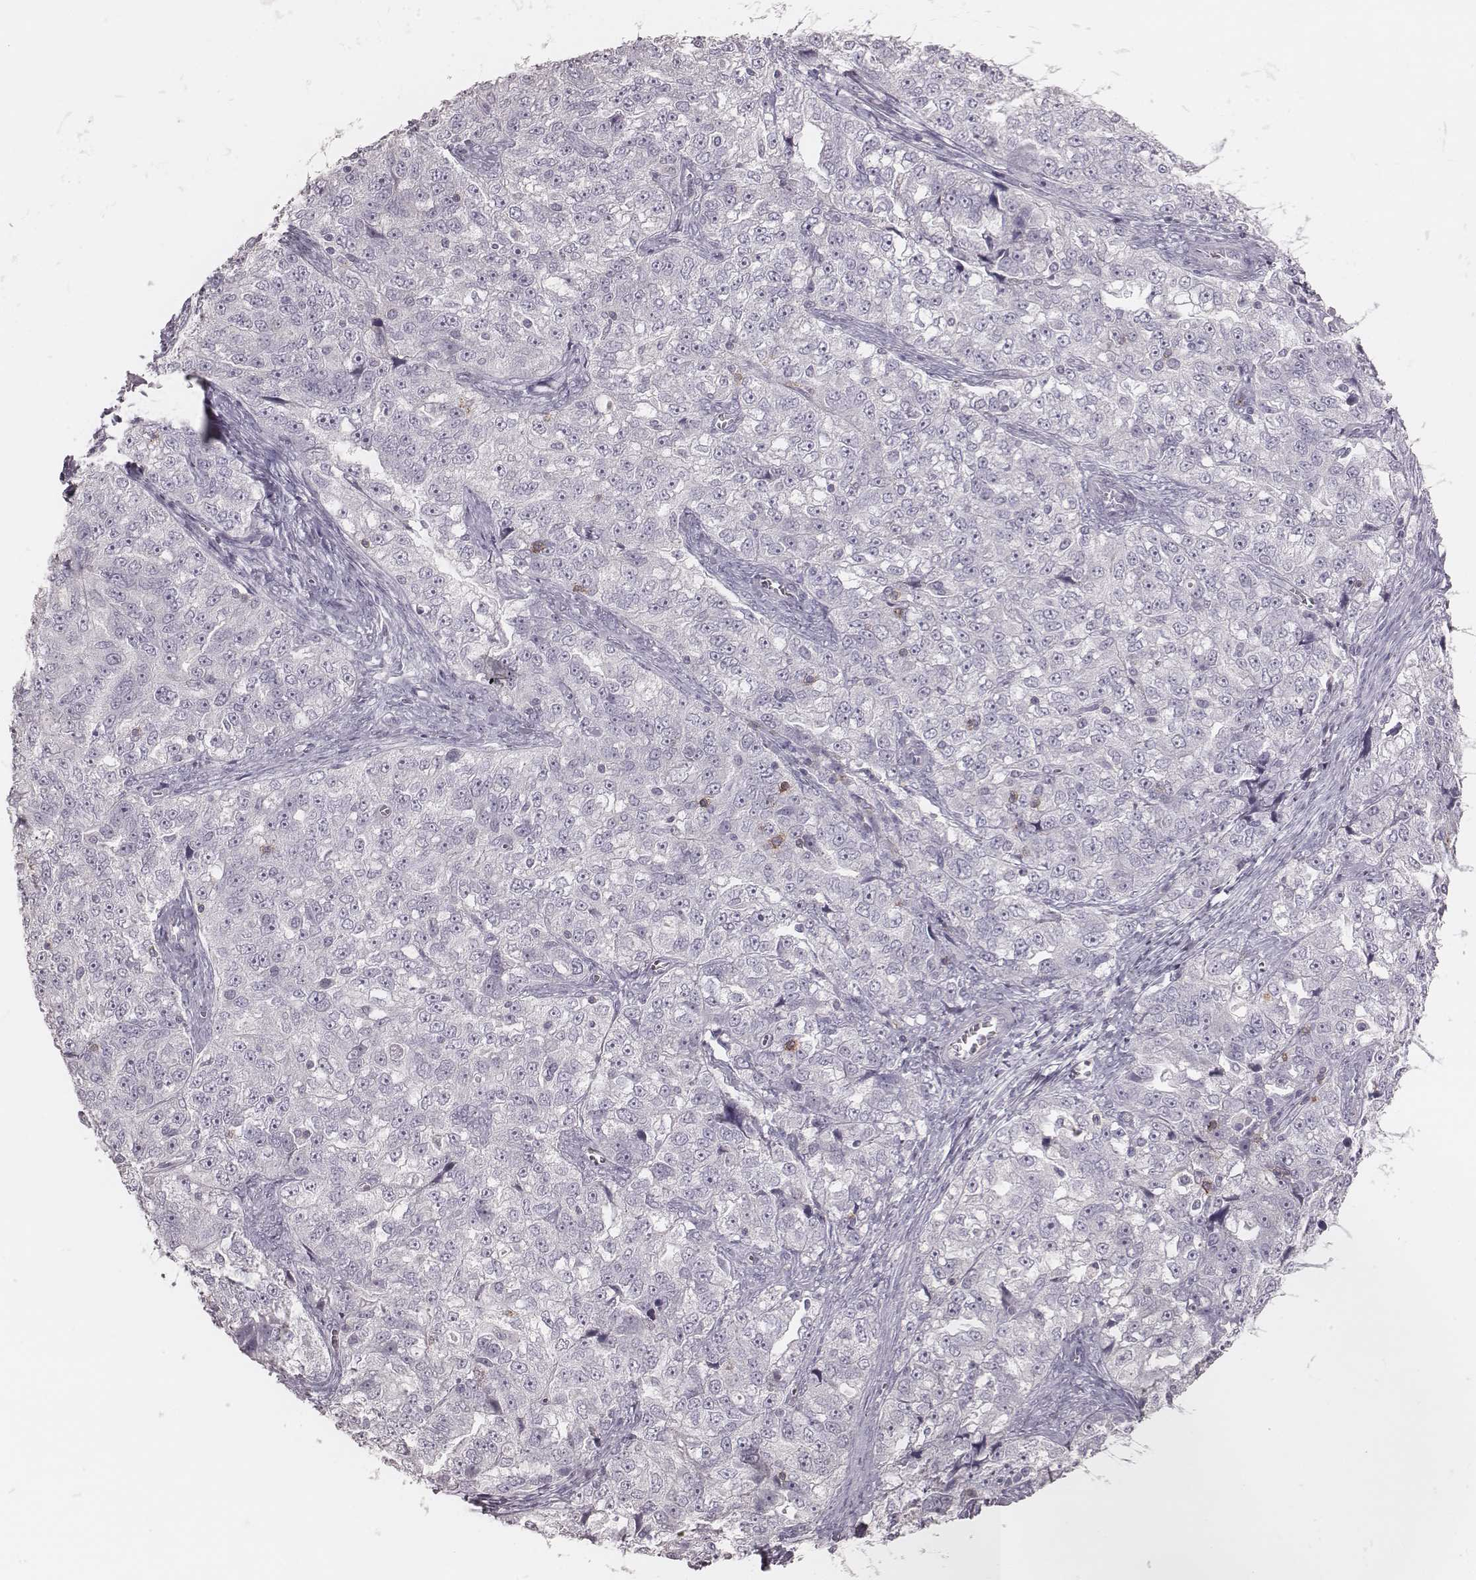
{"staining": {"intensity": "negative", "quantity": "none", "location": "none"}, "tissue": "ovarian cancer", "cell_type": "Tumor cells", "image_type": "cancer", "snomed": [{"axis": "morphology", "description": "Cystadenocarcinoma, serous, NOS"}, {"axis": "topography", "description": "Ovary"}], "caption": "Serous cystadenocarcinoma (ovarian) was stained to show a protein in brown. There is no significant expression in tumor cells.", "gene": "PDCD1", "patient": {"sex": "female", "age": 51}}